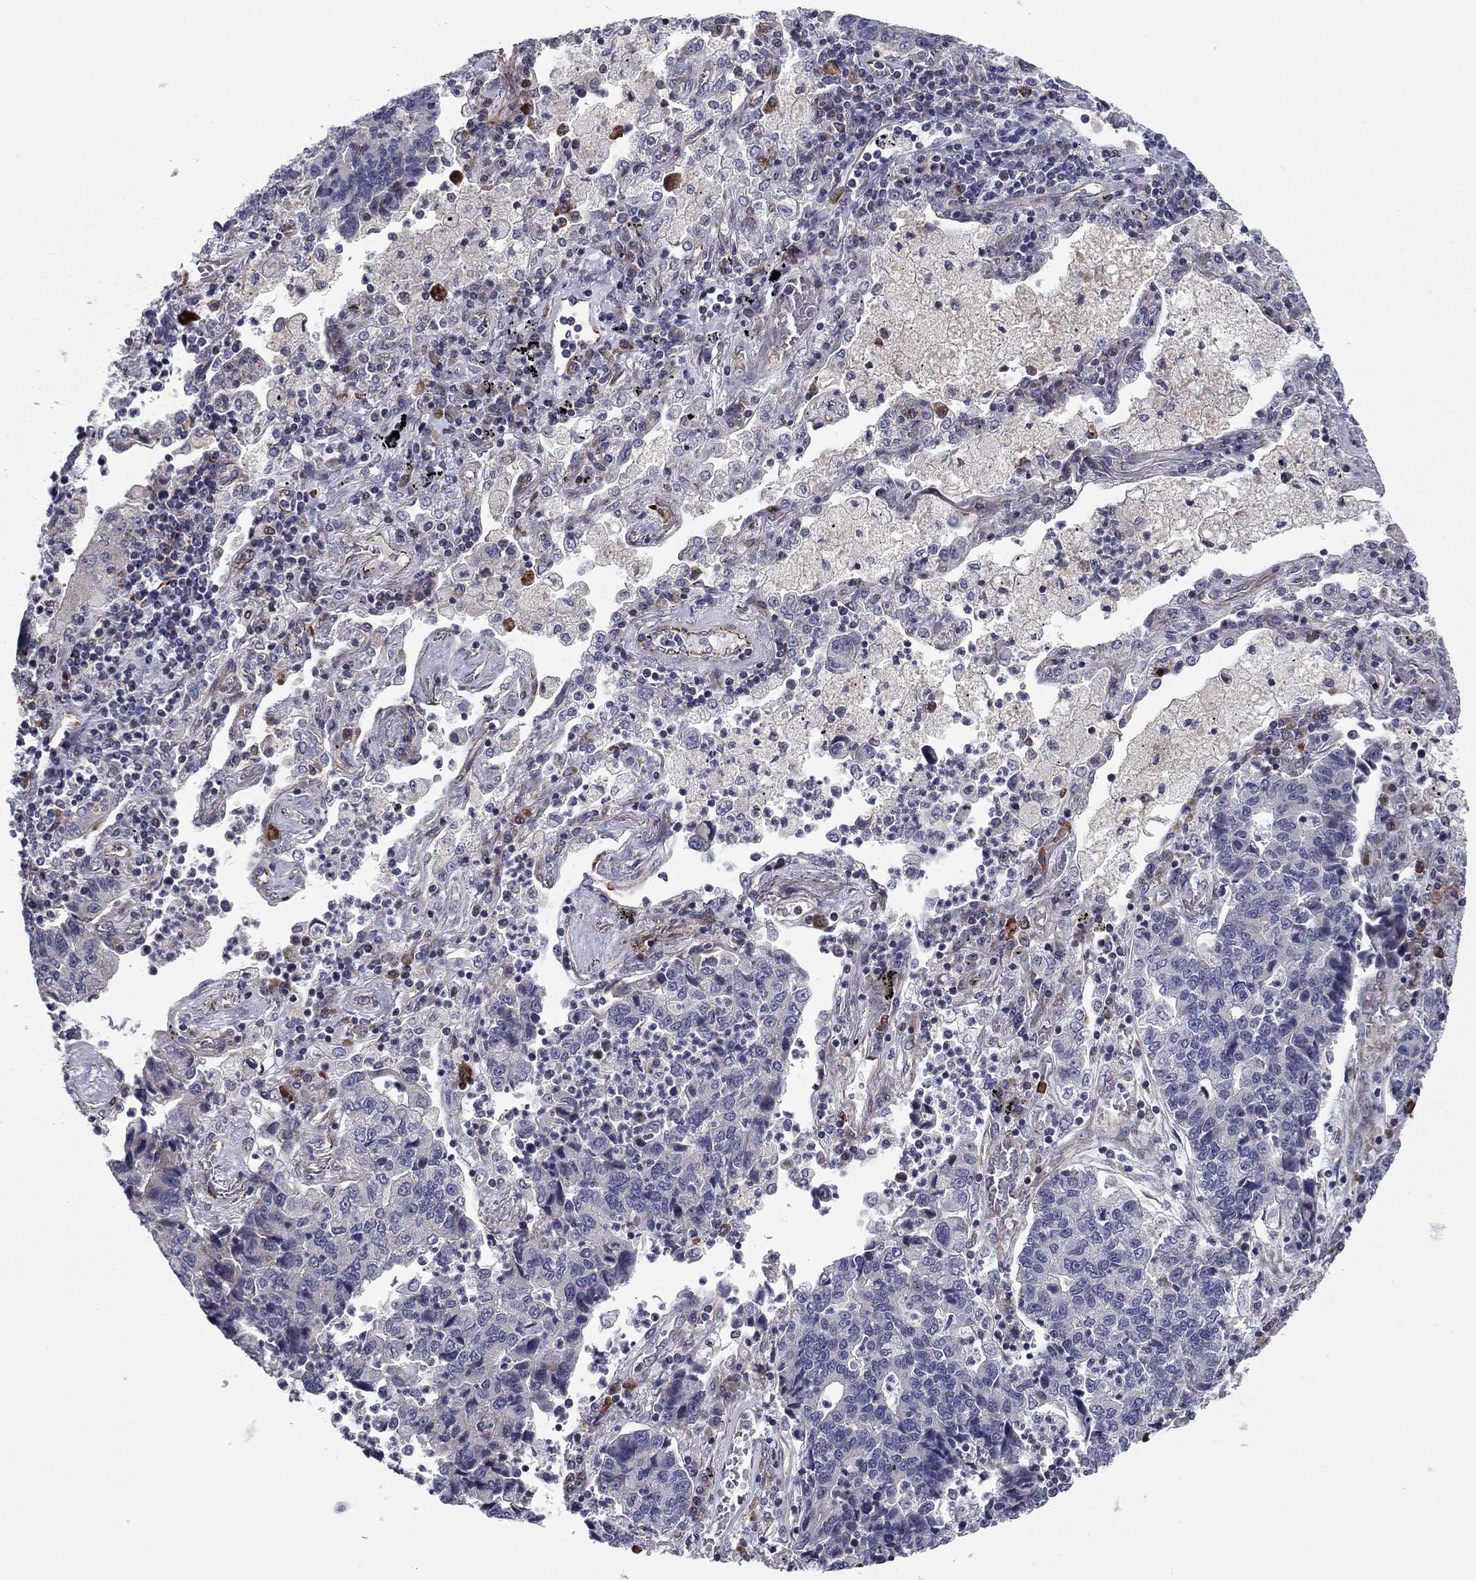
{"staining": {"intensity": "negative", "quantity": "none", "location": "none"}, "tissue": "lung cancer", "cell_type": "Tumor cells", "image_type": "cancer", "snomed": [{"axis": "morphology", "description": "Adenocarcinoma, NOS"}, {"axis": "topography", "description": "Lung"}], "caption": "IHC of human lung cancer (adenocarcinoma) demonstrates no expression in tumor cells. (DAB (3,3'-diaminobenzidine) immunohistochemistry (IHC) visualized using brightfield microscopy, high magnification).", "gene": "CLSTN1", "patient": {"sex": "female", "age": 57}}